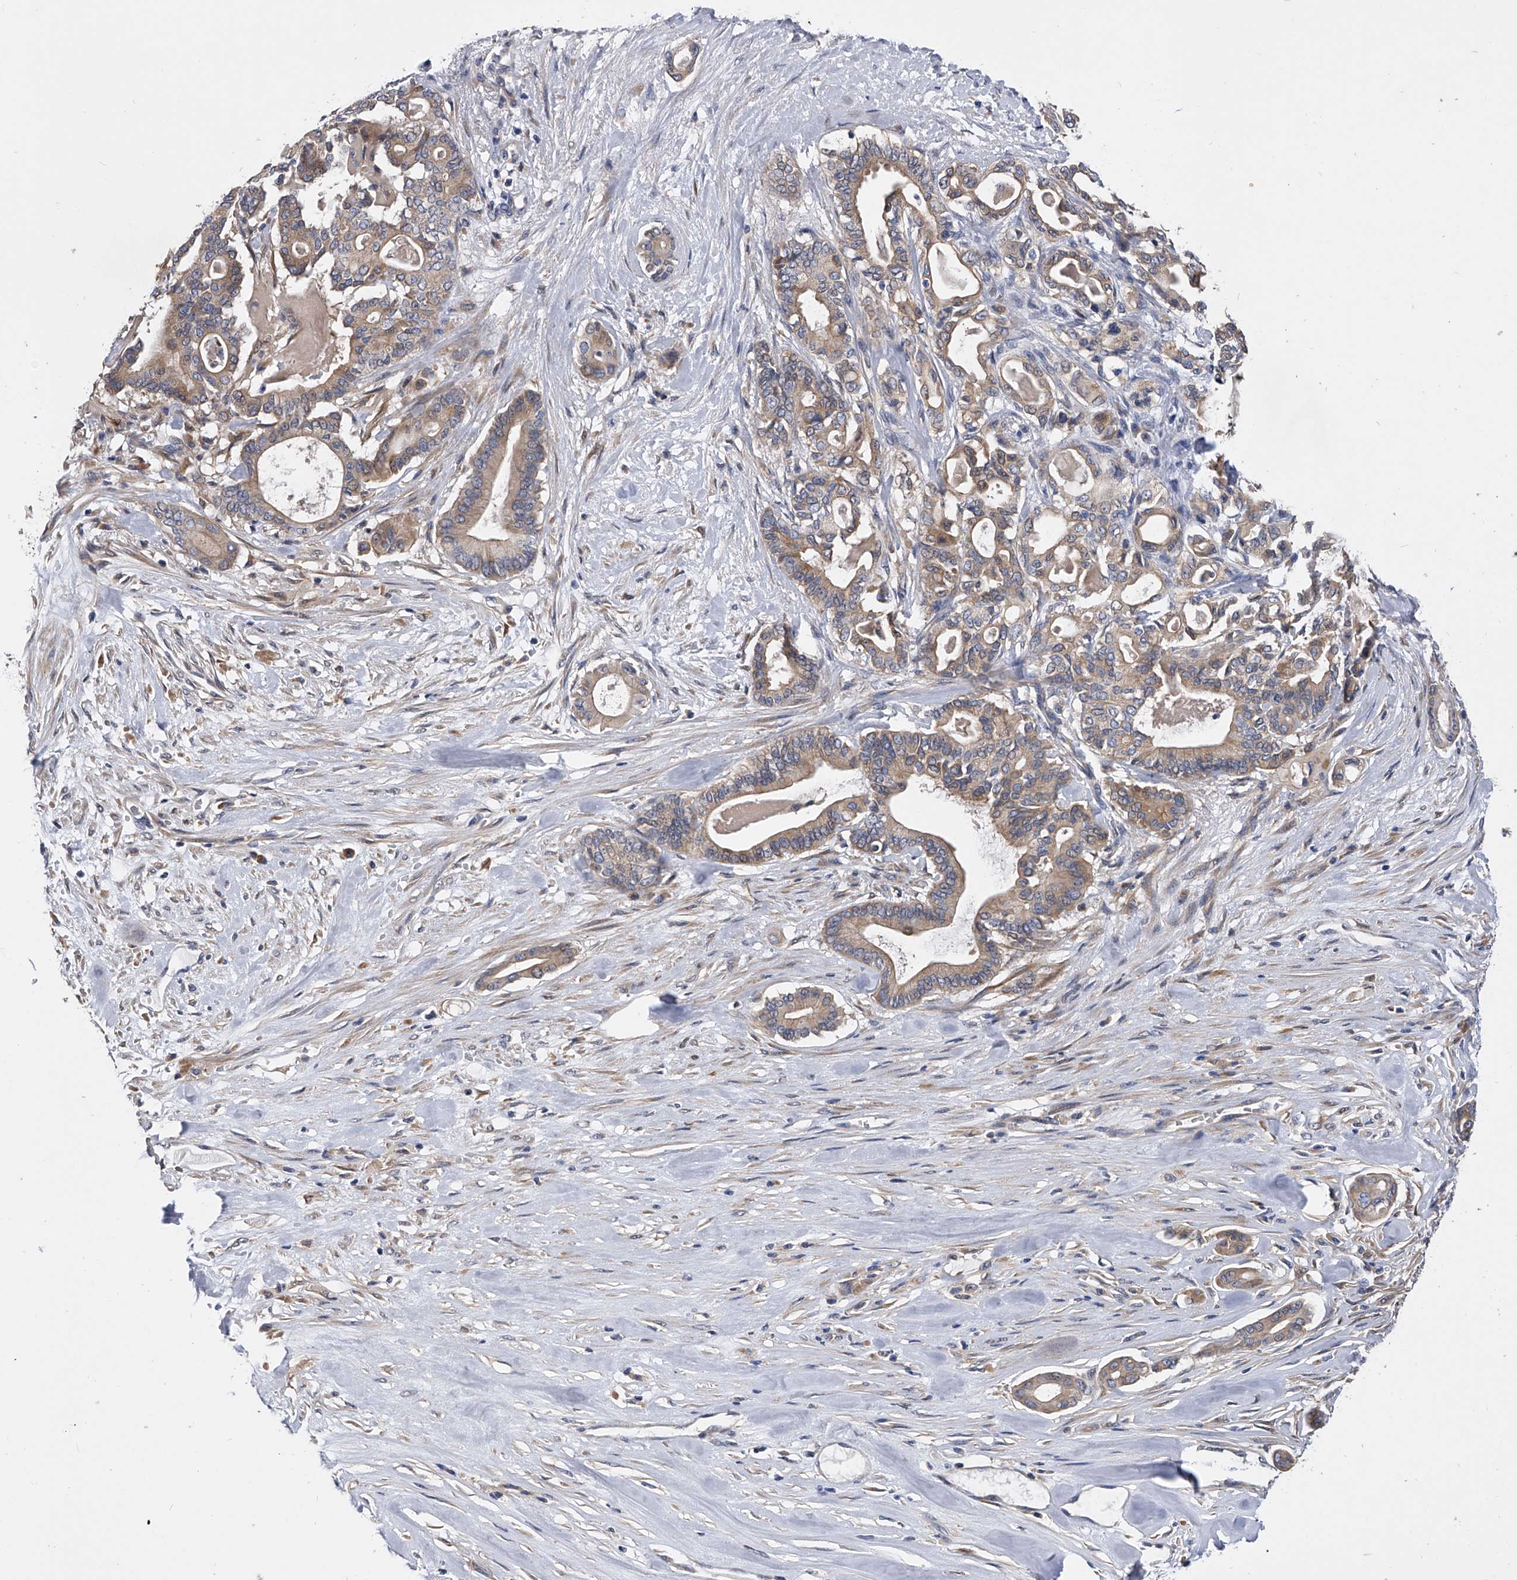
{"staining": {"intensity": "weak", "quantity": ">75%", "location": "cytoplasmic/membranous"}, "tissue": "pancreatic cancer", "cell_type": "Tumor cells", "image_type": "cancer", "snomed": [{"axis": "morphology", "description": "Adenocarcinoma, NOS"}, {"axis": "topography", "description": "Pancreas"}], "caption": "This micrograph demonstrates pancreatic cancer stained with immunohistochemistry to label a protein in brown. The cytoplasmic/membranous of tumor cells show weak positivity for the protein. Nuclei are counter-stained blue.", "gene": "ARL4C", "patient": {"sex": "male", "age": 63}}